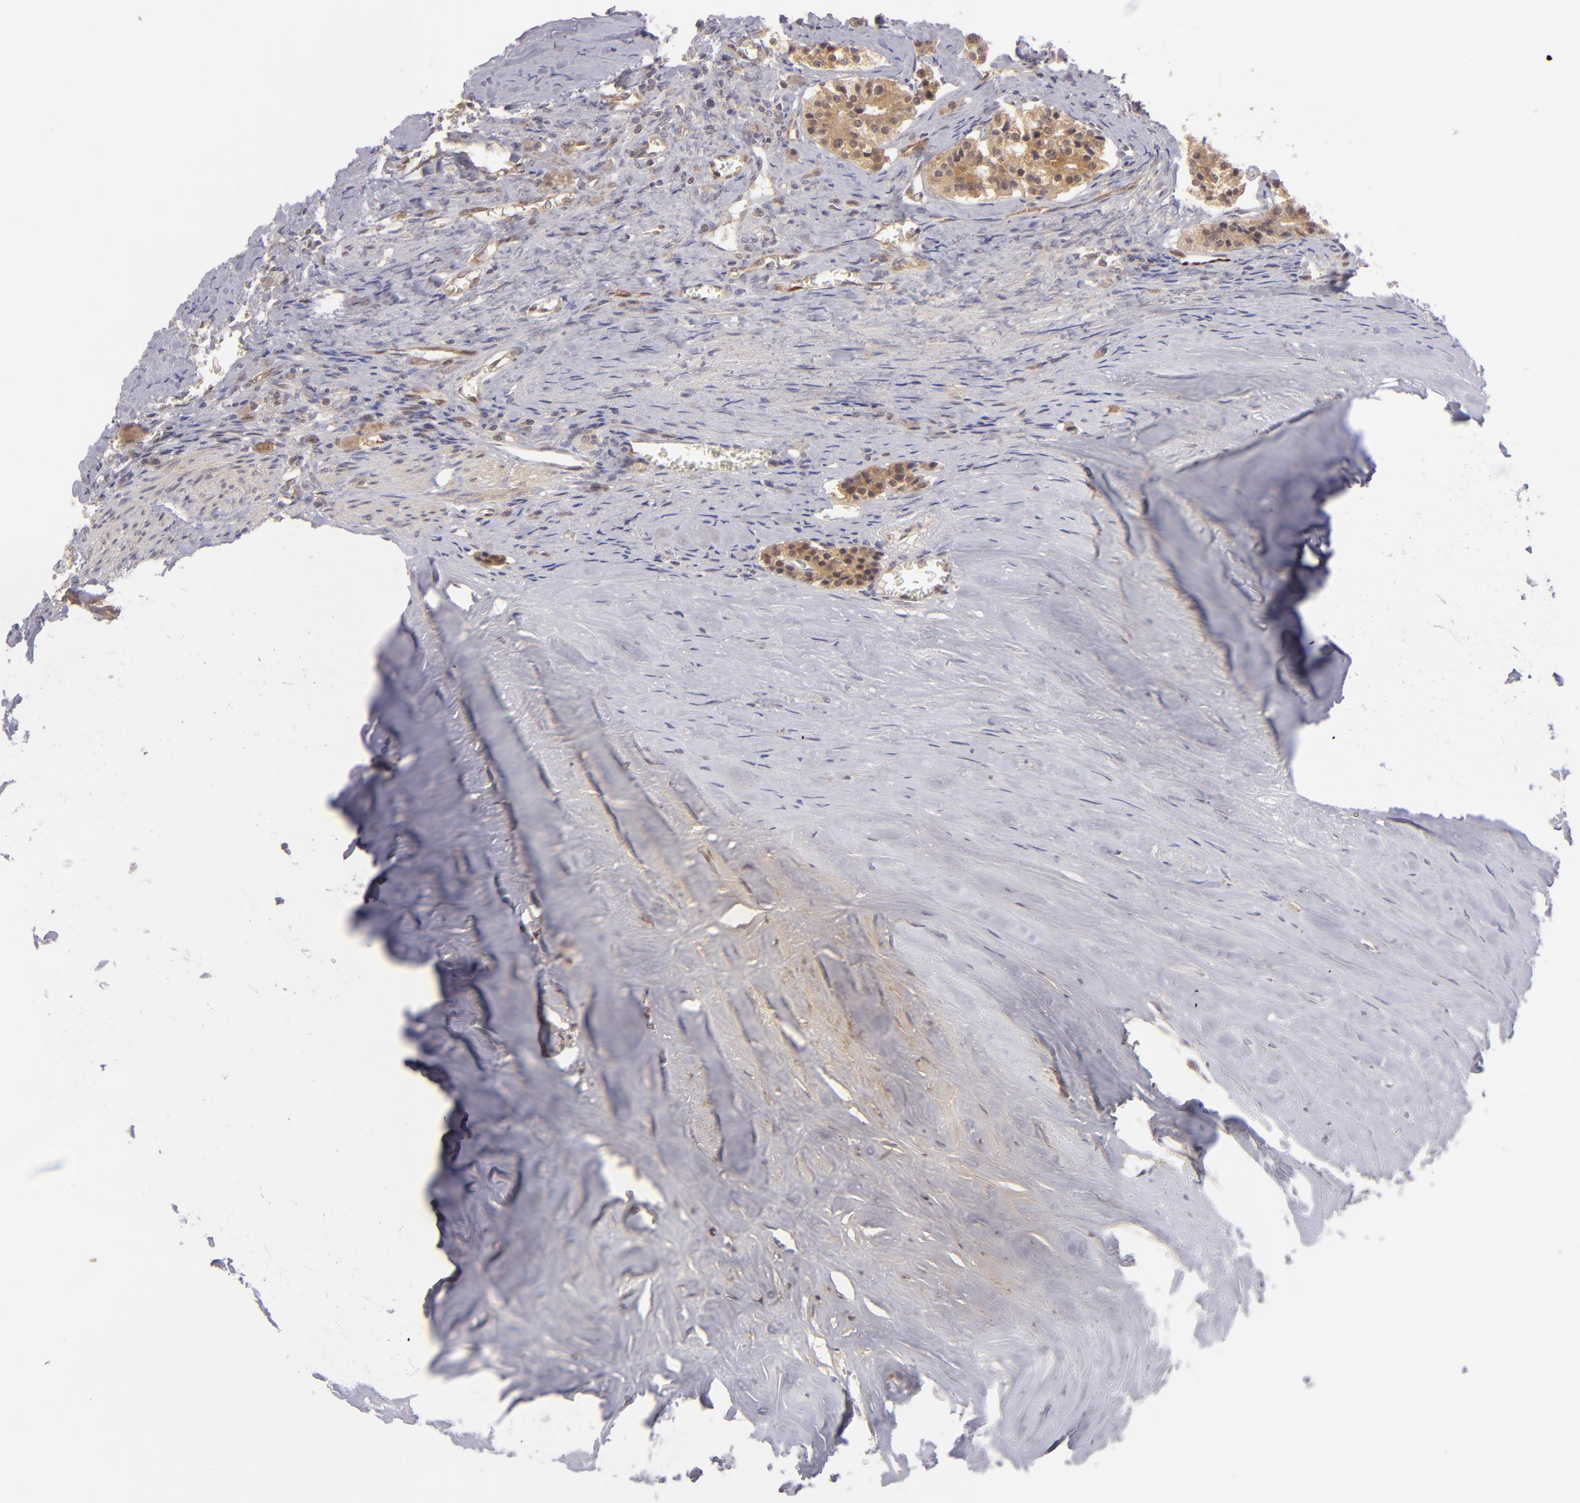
{"staining": {"intensity": "strong", "quantity": ">75%", "location": "cytoplasmic/membranous"}, "tissue": "carcinoid", "cell_type": "Tumor cells", "image_type": "cancer", "snomed": [{"axis": "morphology", "description": "Carcinoid, malignant, NOS"}, {"axis": "topography", "description": "Small intestine"}], "caption": "Immunohistochemistry micrograph of neoplastic tissue: human carcinoid stained using immunohistochemistry (IHC) shows high levels of strong protein expression localized specifically in the cytoplasmic/membranous of tumor cells, appearing as a cytoplasmic/membranous brown color.", "gene": "PTPN13", "patient": {"sex": "male", "age": 63}}